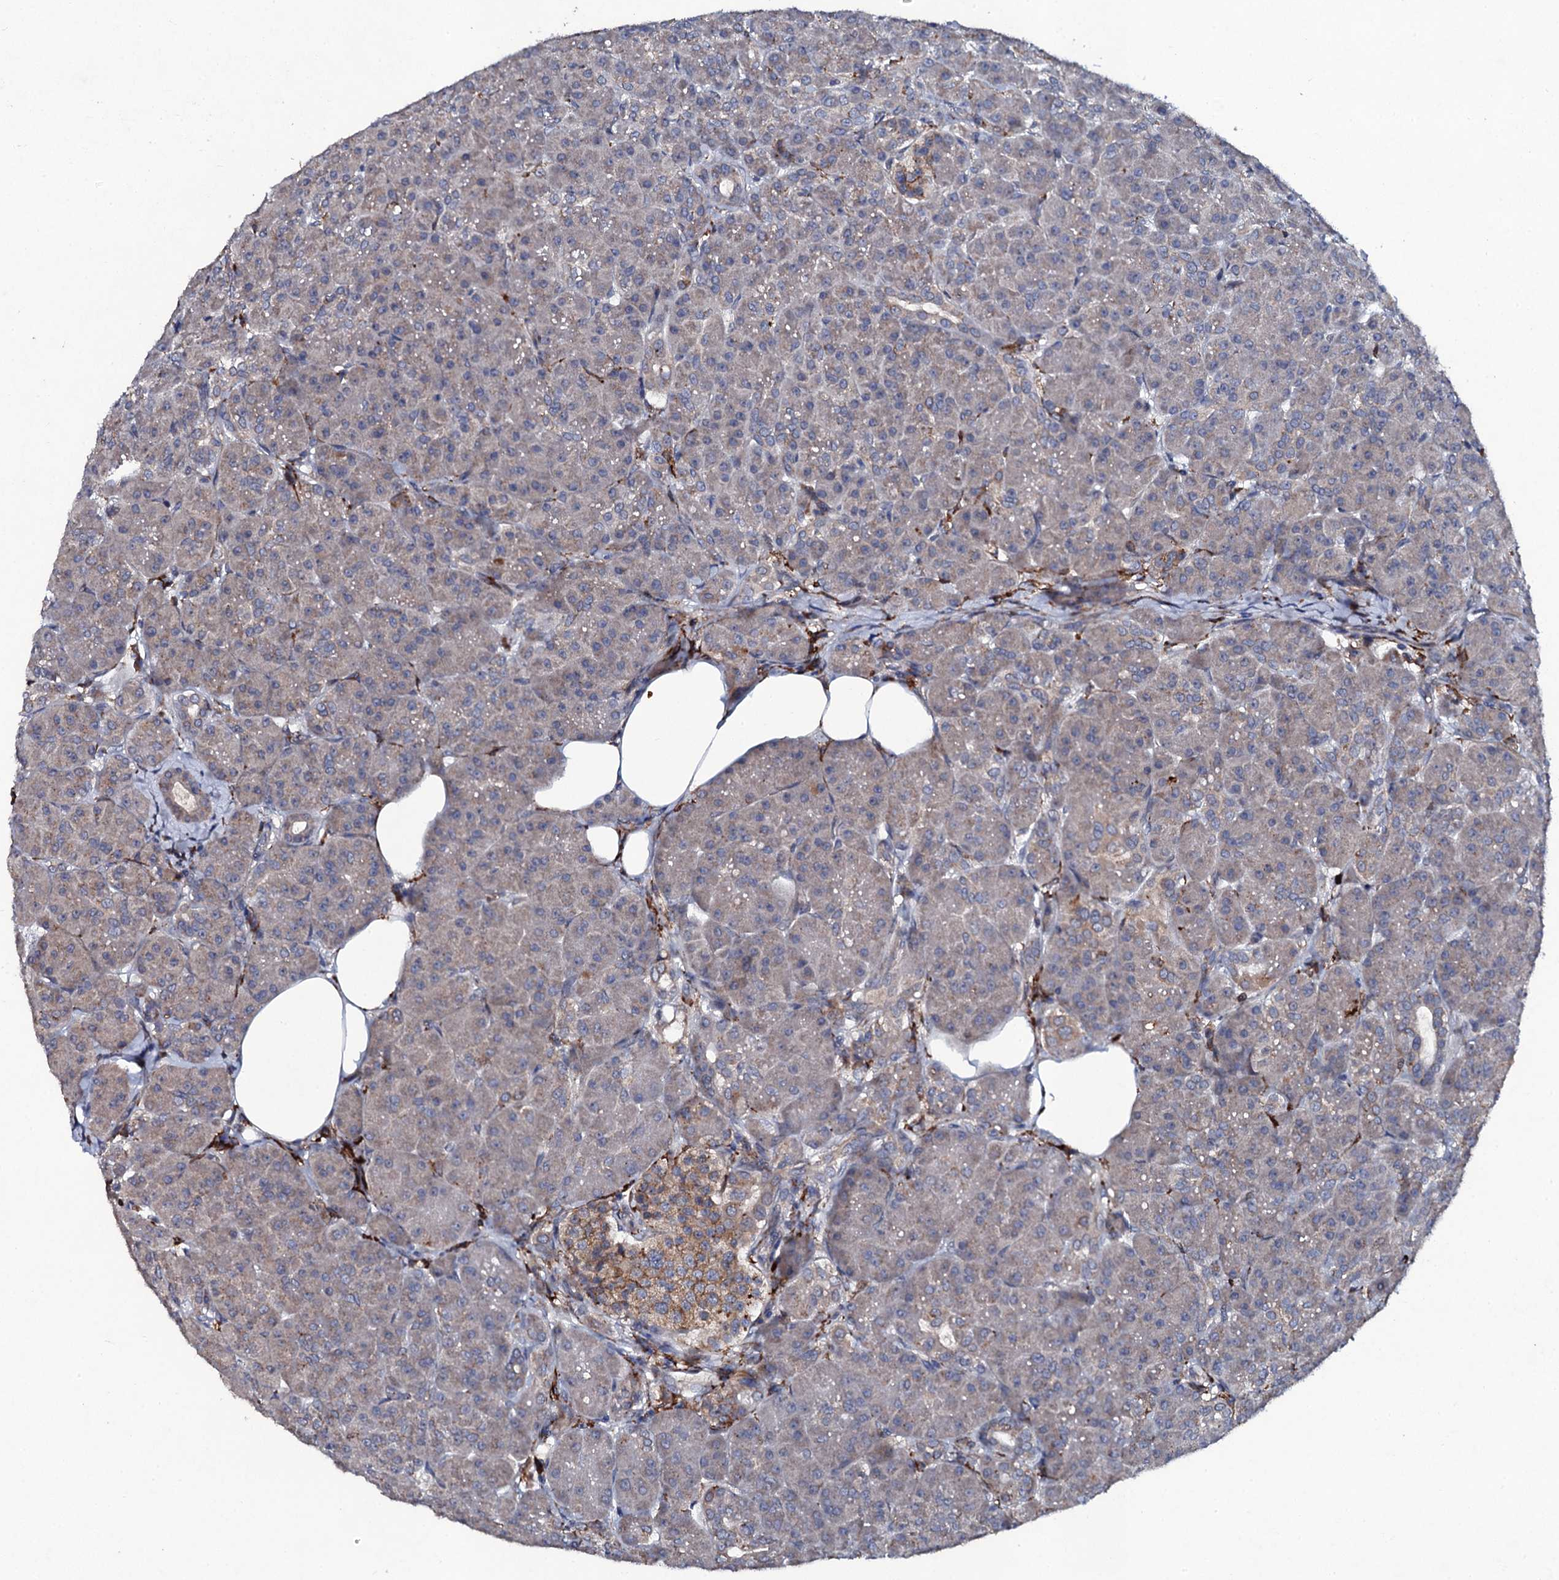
{"staining": {"intensity": "weak", "quantity": "25%-75%", "location": "cytoplasmic/membranous"}, "tissue": "pancreas", "cell_type": "Exocrine glandular cells", "image_type": "normal", "snomed": [{"axis": "morphology", "description": "Normal tissue, NOS"}, {"axis": "topography", "description": "Pancreas"}], "caption": "Unremarkable pancreas shows weak cytoplasmic/membranous expression in approximately 25%-75% of exocrine glandular cells The staining was performed using DAB, with brown indicating positive protein expression. Nuclei are stained blue with hematoxylin..", "gene": "LRRC28", "patient": {"sex": "male", "age": 63}}